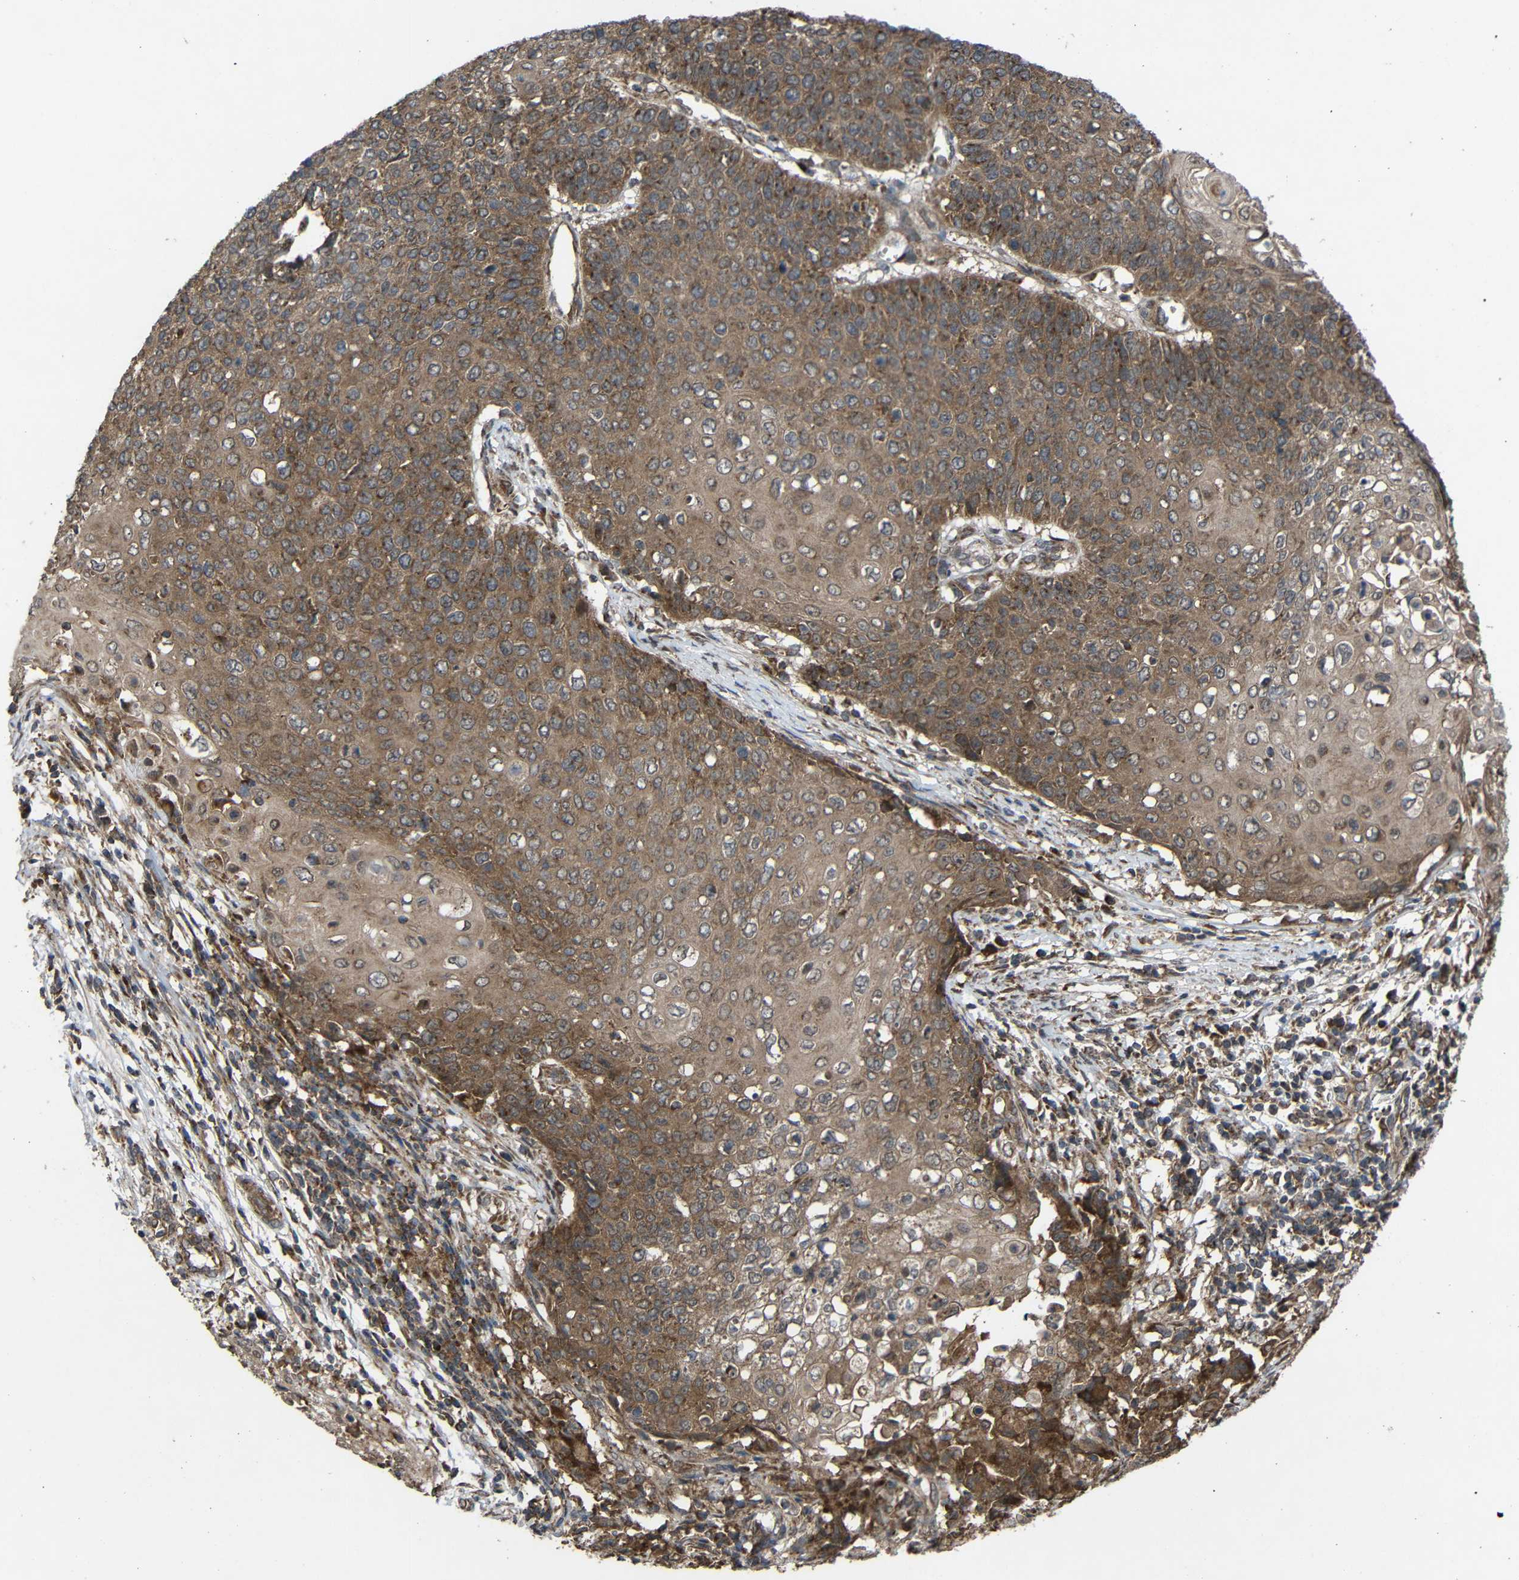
{"staining": {"intensity": "moderate", "quantity": ">75%", "location": "cytoplasmic/membranous"}, "tissue": "cervical cancer", "cell_type": "Tumor cells", "image_type": "cancer", "snomed": [{"axis": "morphology", "description": "Squamous cell carcinoma, NOS"}, {"axis": "topography", "description": "Cervix"}], "caption": "Immunohistochemistry (IHC) histopathology image of cervical squamous cell carcinoma stained for a protein (brown), which demonstrates medium levels of moderate cytoplasmic/membranous expression in approximately >75% of tumor cells.", "gene": "C1GALT1", "patient": {"sex": "female", "age": 39}}